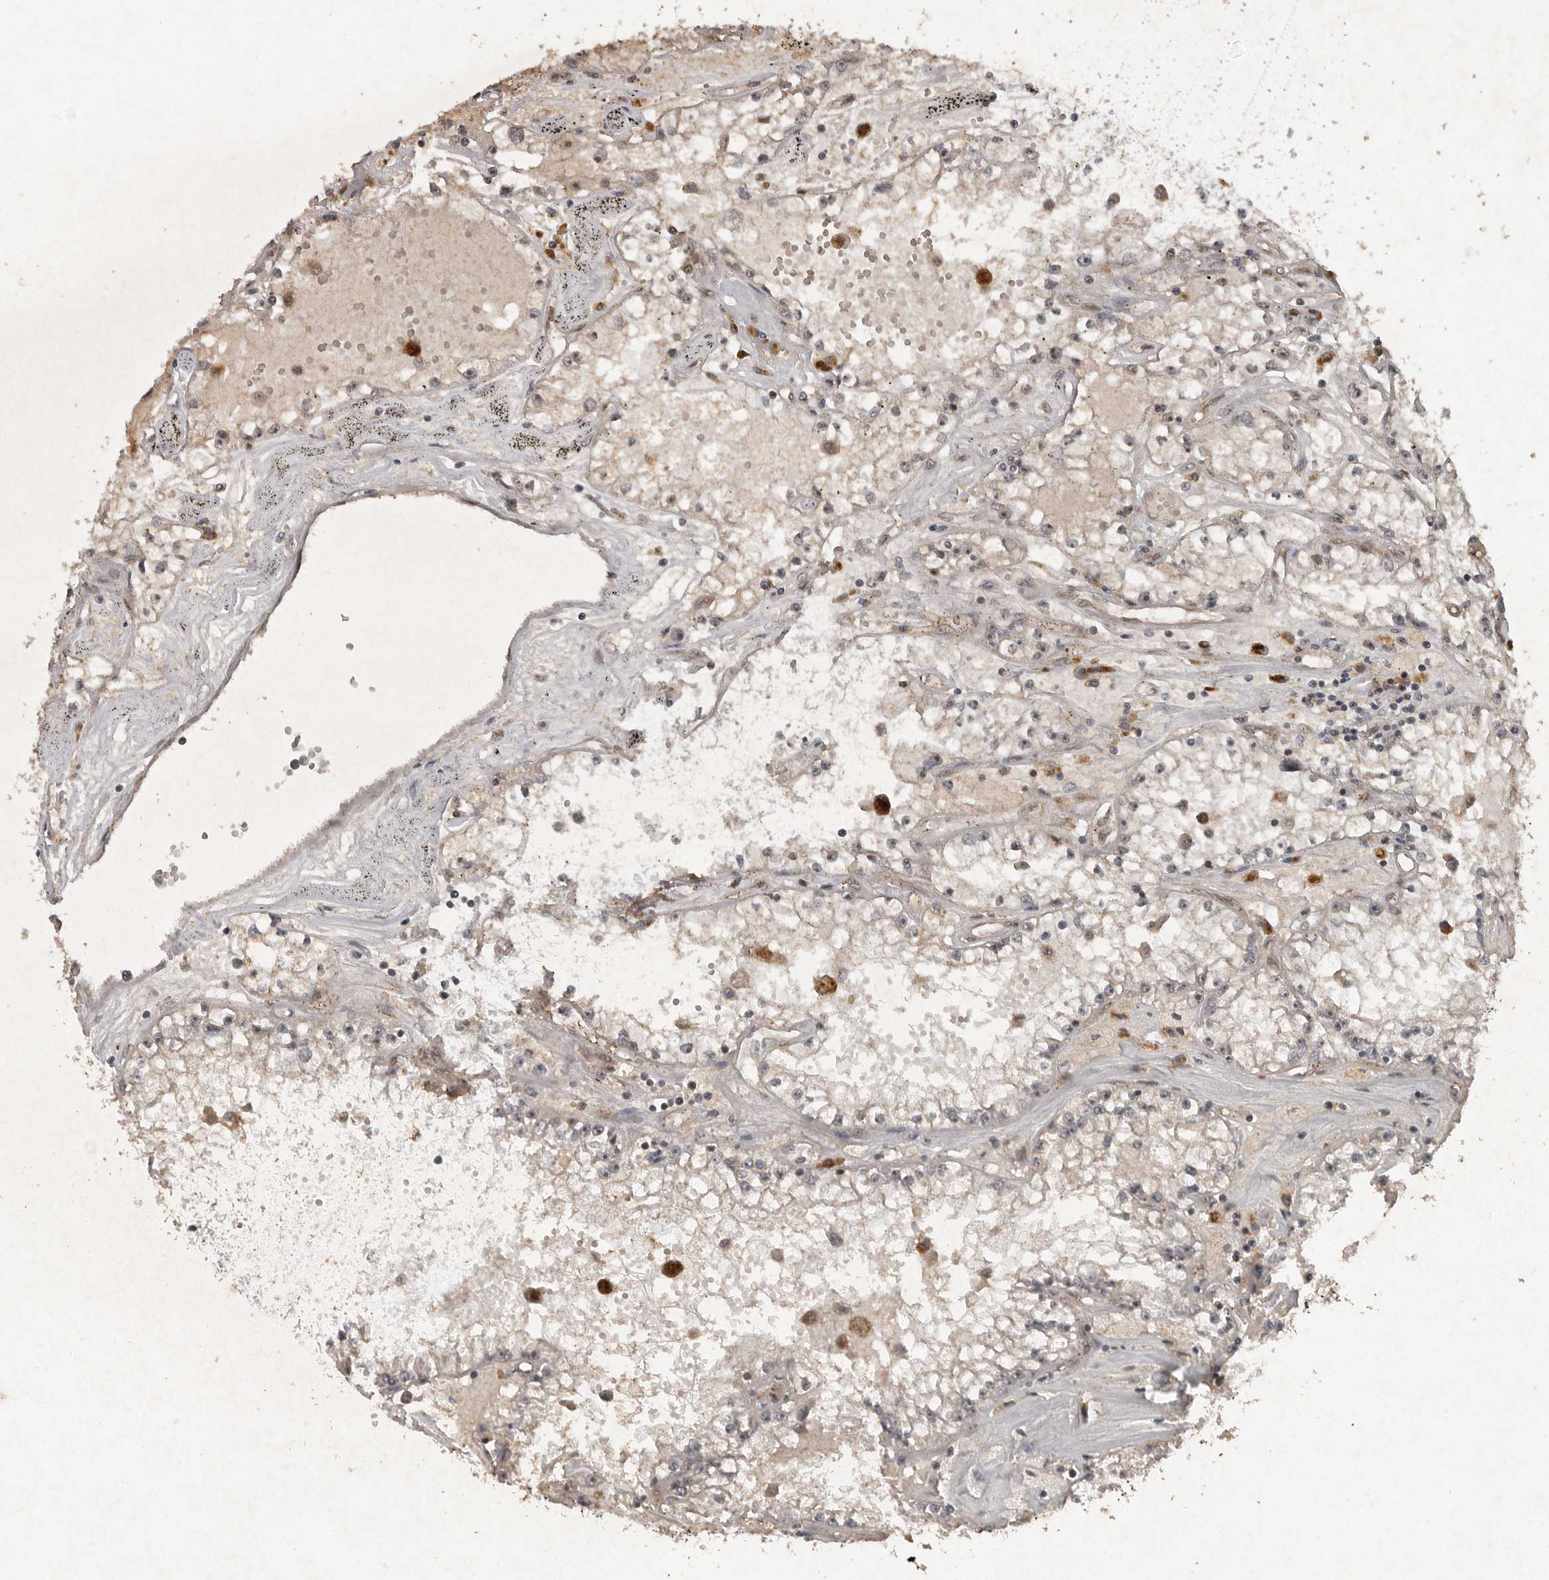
{"staining": {"intensity": "negative", "quantity": "none", "location": "none"}, "tissue": "renal cancer", "cell_type": "Tumor cells", "image_type": "cancer", "snomed": [{"axis": "morphology", "description": "Adenocarcinoma, NOS"}, {"axis": "topography", "description": "Kidney"}], "caption": "There is no significant staining in tumor cells of renal cancer.", "gene": "CDC27", "patient": {"sex": "male", "age": 56}}